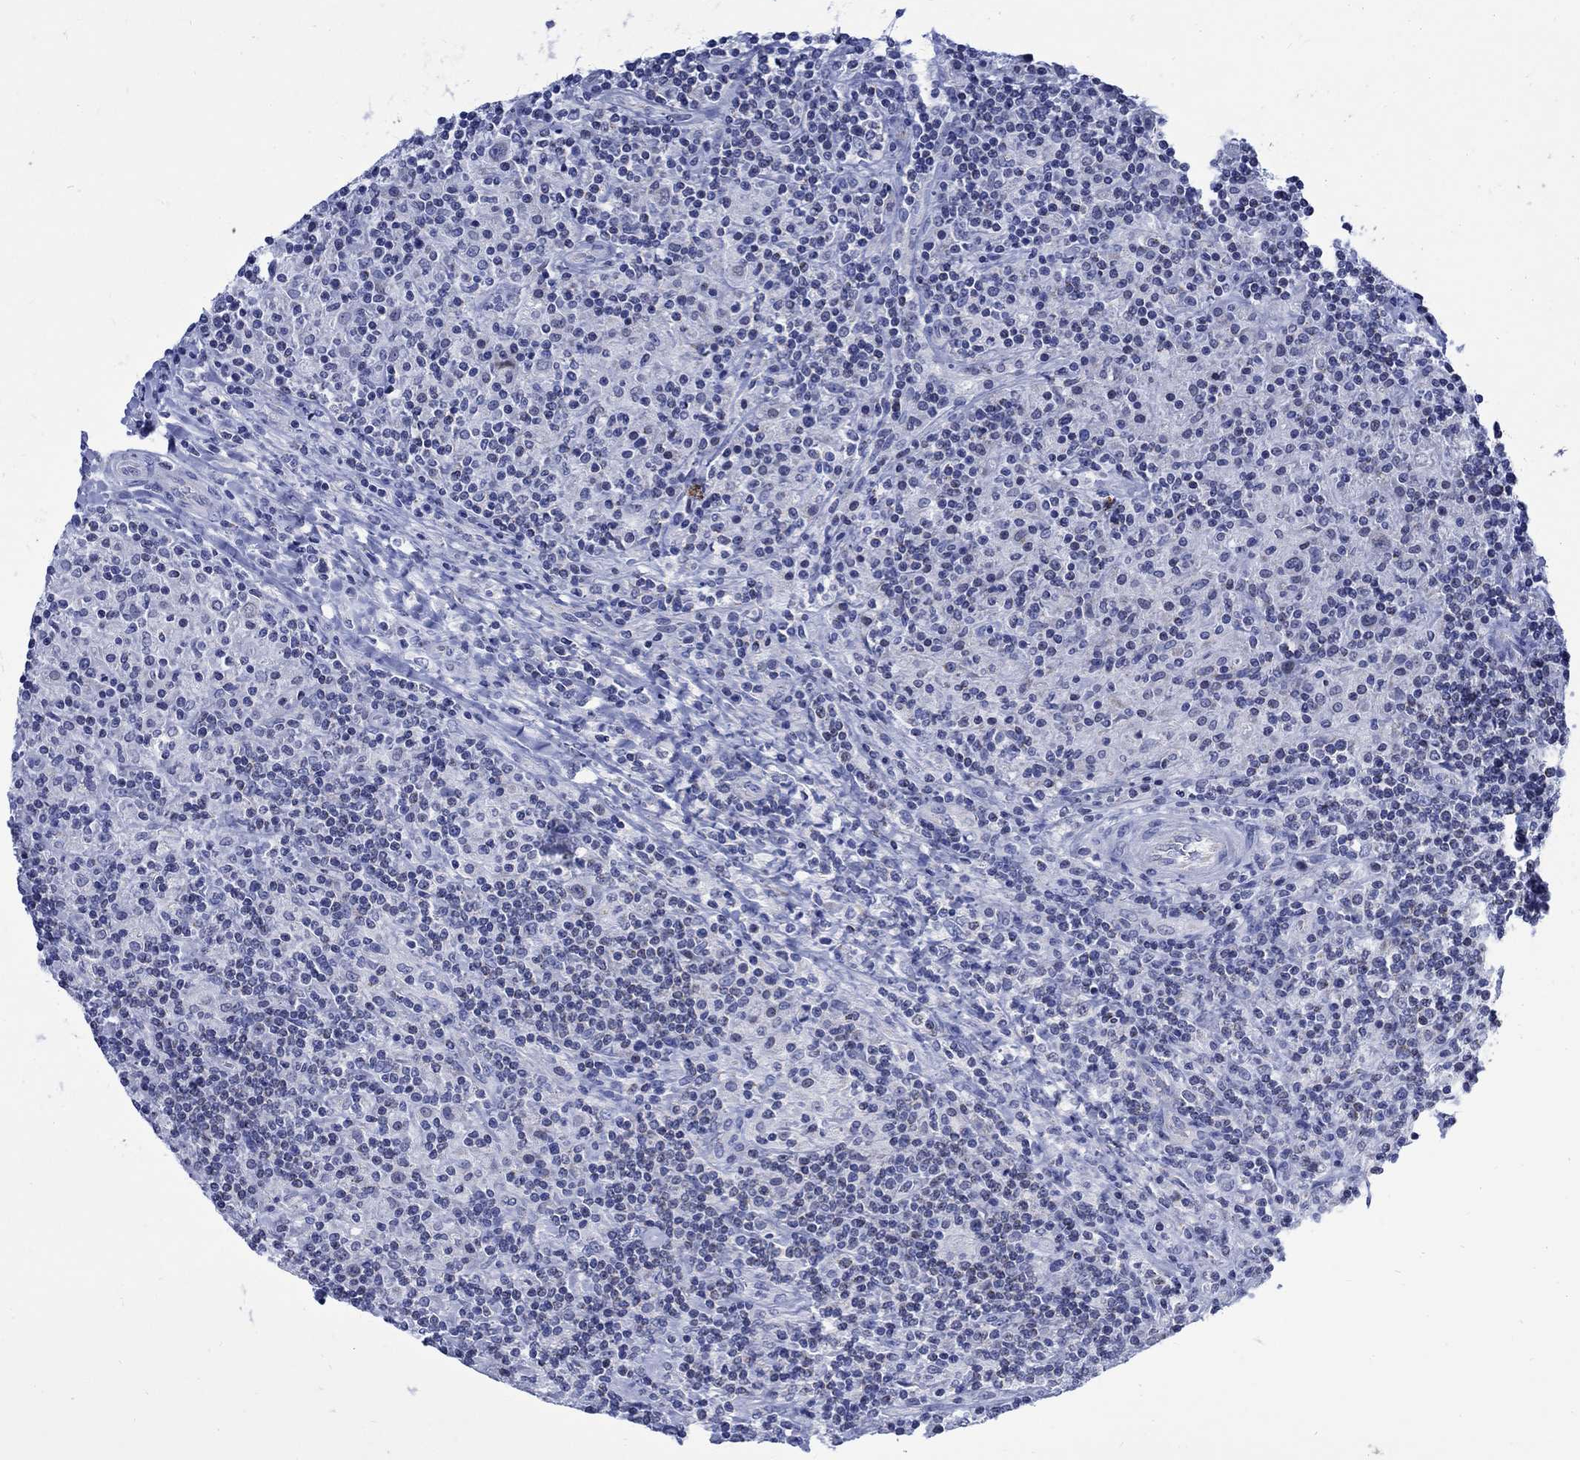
{"staining": {"intensity": "negative", "quantity": "none", "location": "none"}, "tissue": "lymphoma", "cell_type": "Tumor cells", "image_type": "cancer", "snomed": [{"axis": "morphology", "description": "Hodgkin's disease, NOS"}, {"axis": "topography", "description": "Lymph node"}], "caption": "A photomicrograph of human lymphoma is negative for staining in tumor cells.", "gene": "CPLX2", "patient": {"sex": "male", "age": 70}}